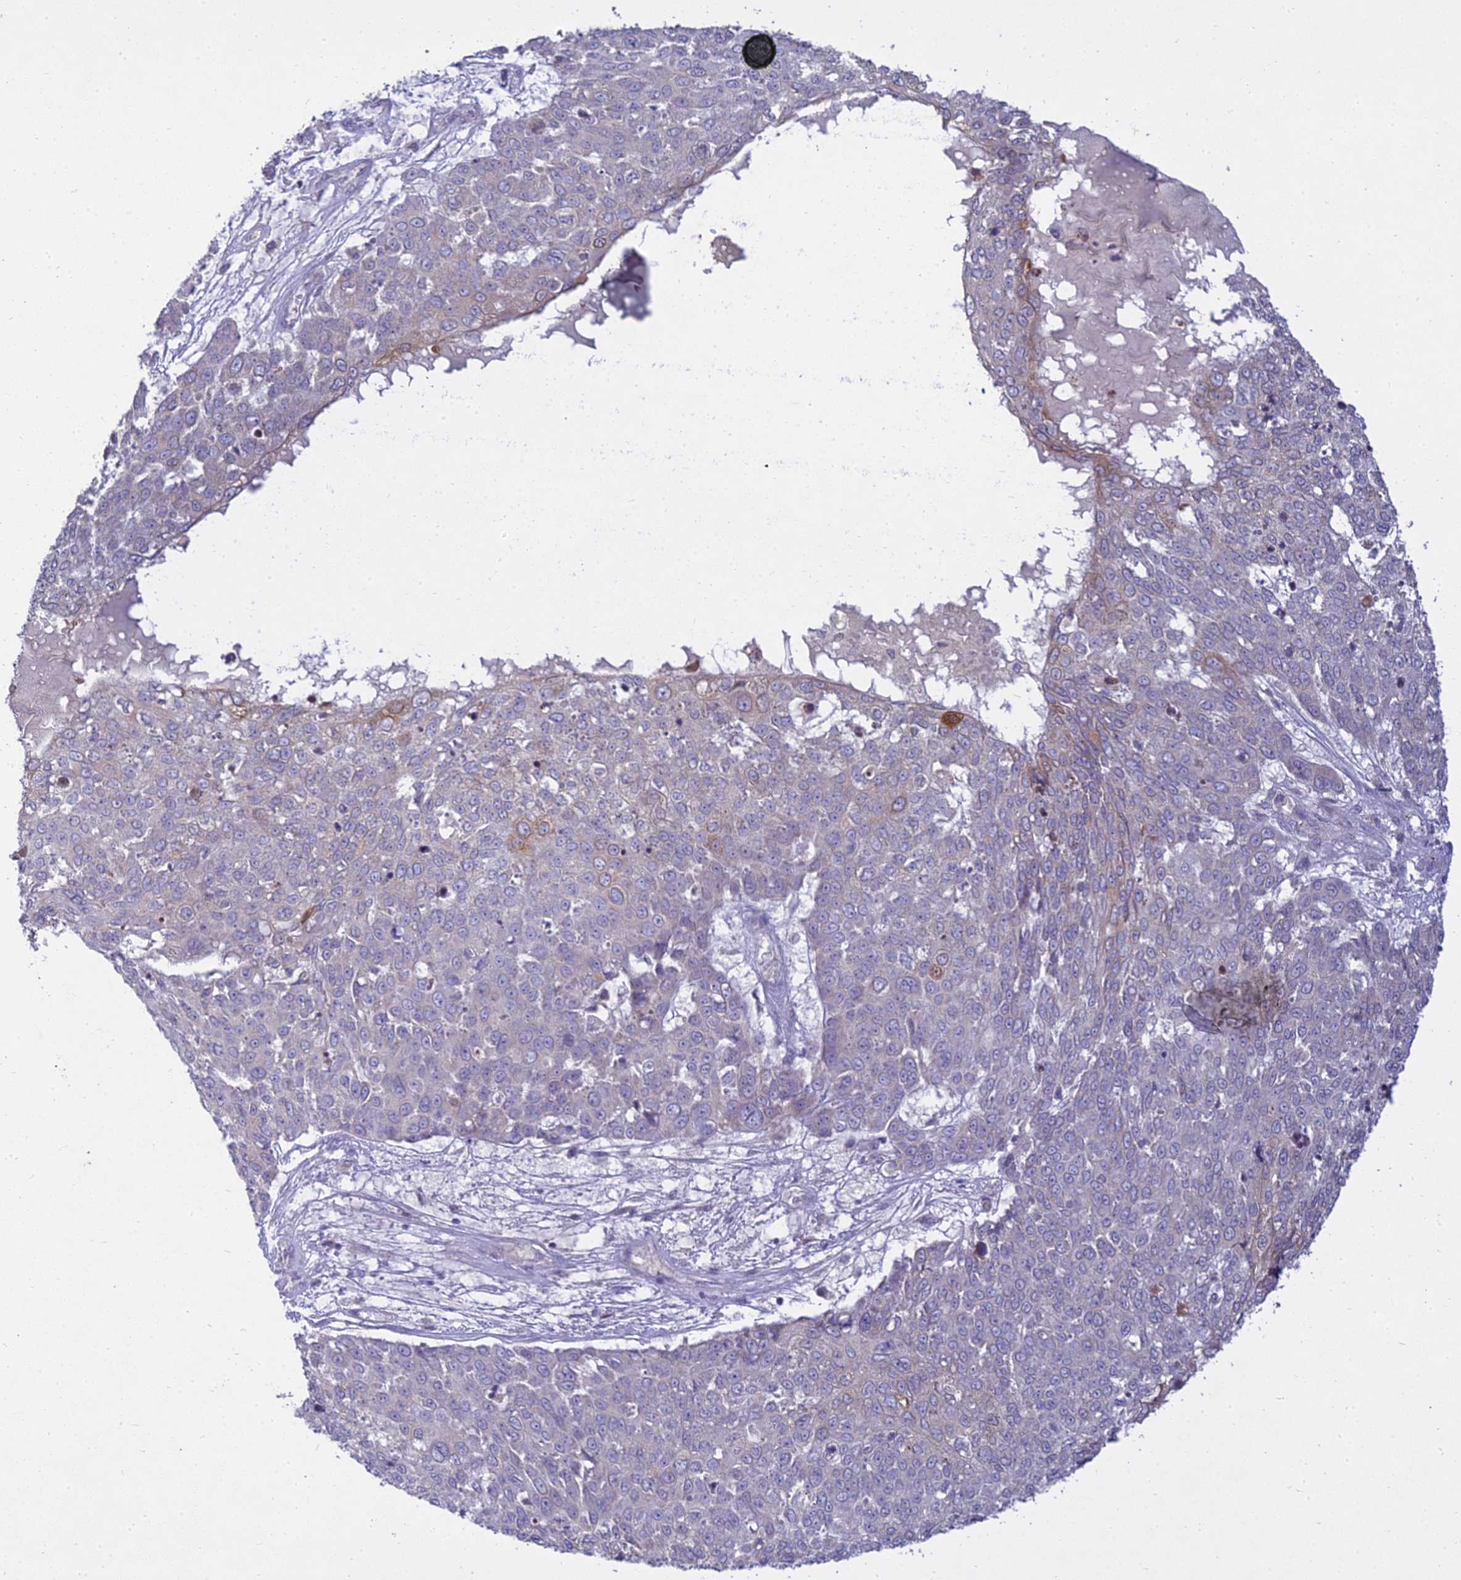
{"staining": {"intensity": "negative", "quantity": "none", "location": "none"}, "tissue": "skin cancer", "cell_type": "Tumor cells", "image_type": "cancer", "snomed": [{"axis": "morphology", "description": "Squamous cell carcinoma, NOS"}, {"axis": "topography", "description": "Skin"}], "caption": "Immunohistochemistry (IHC) micrograph of human skin cancer (squamous cell carcinoma) stained for a protein (brown), which demonstrates no positivity in tumor cells.", "gene": "TMEM40", "patient": {"sex": "male", "age": 71}}